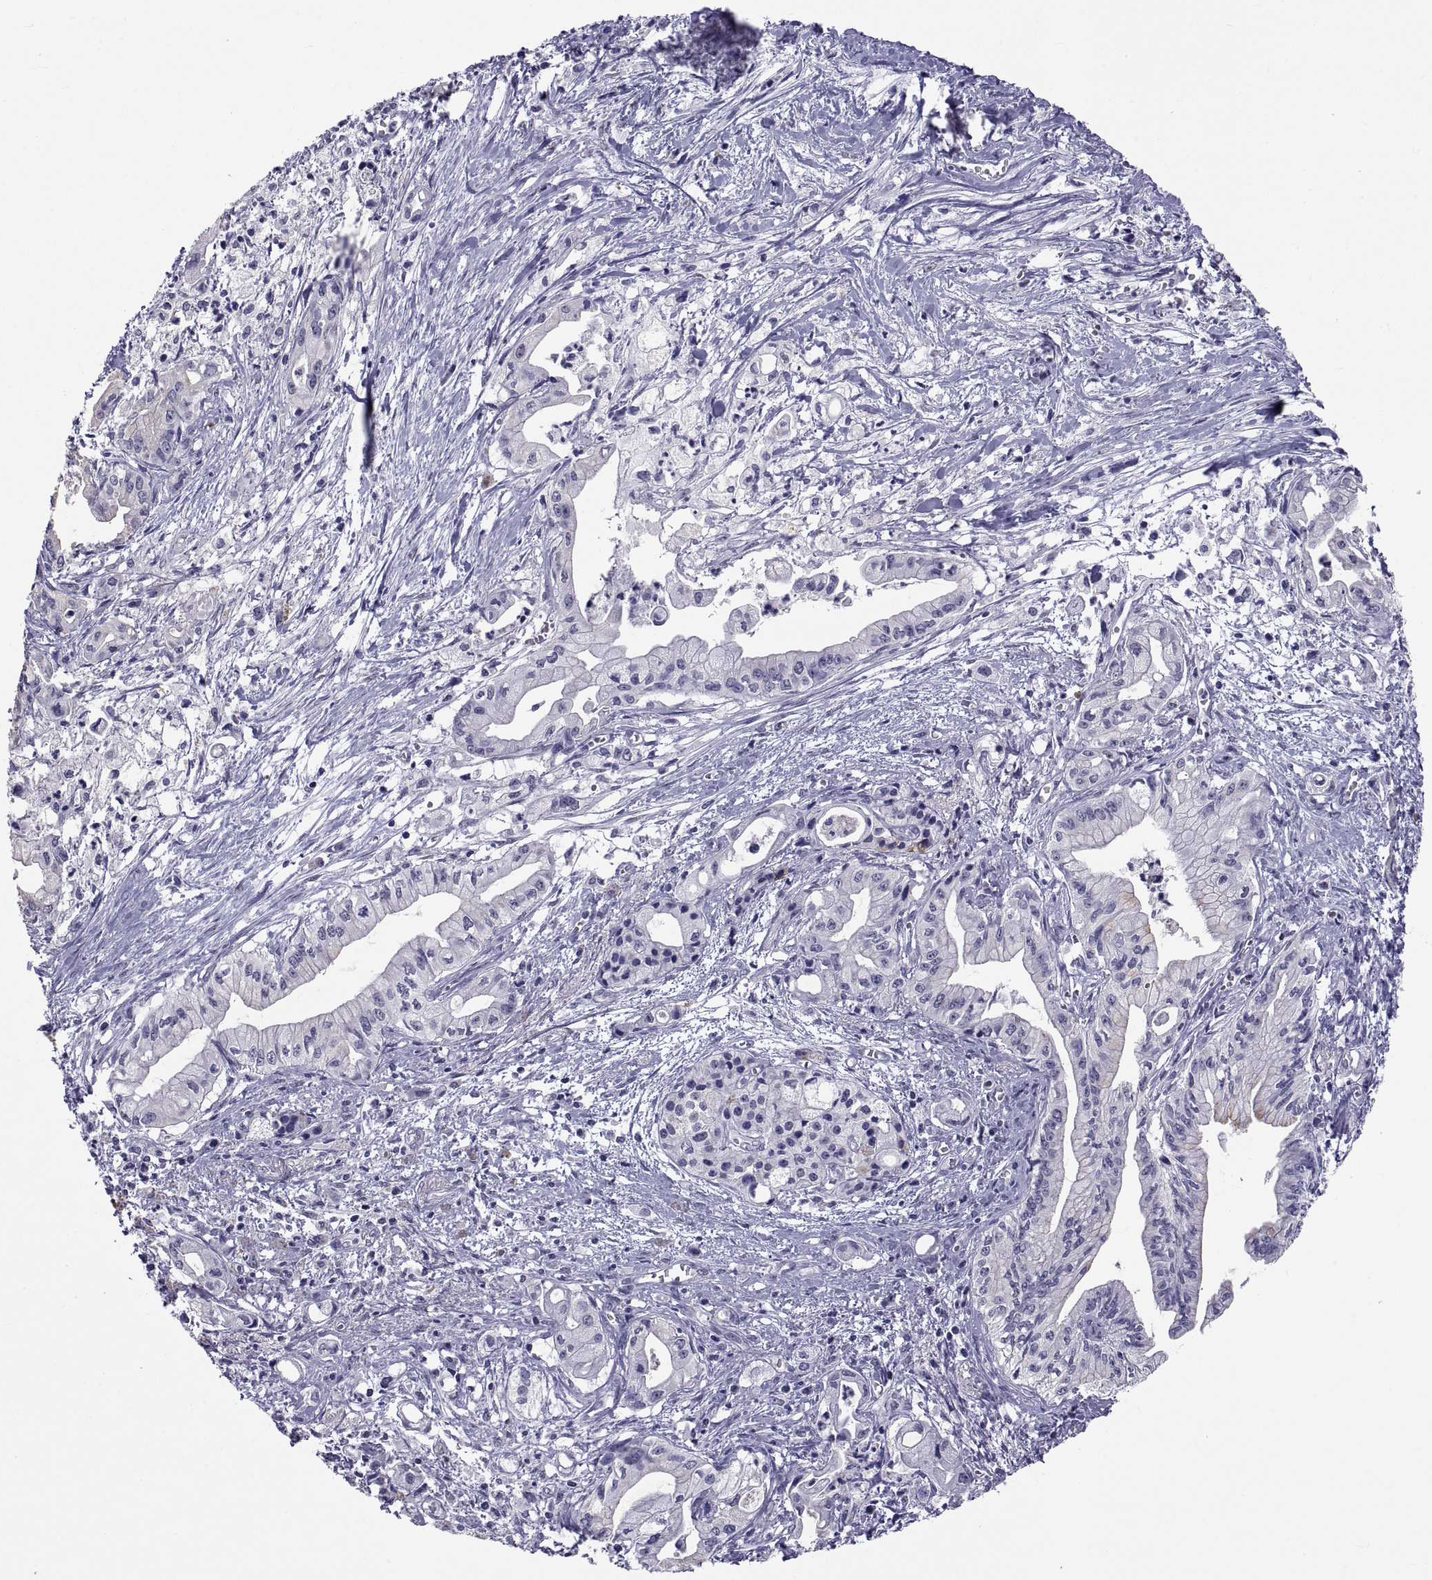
{"staining": {"intensity": "negative", "quantity": "none", "location": "none"}, "tissue": "pancreatic cancer", "cell_type": "Tumor cells", "image_type": "cancer", "snomed": [{"axis": "morphology", "description": "Adenocarcinoma, NOS"}, {"axis": "topography", "description": "Pancreas"}], "caption": "Tumor cells are negative for brown protein staining in adenocarcinoma (pancreatic). (Stains: DAB (3,3'-diaminobenzidine) immunohistochemistry with hematoxylin counter stain, Microscopy: brightfield microscopy at high magnification).", "gene": "TGFBR3L", "patient": {"sex": "male", "age": 71}}